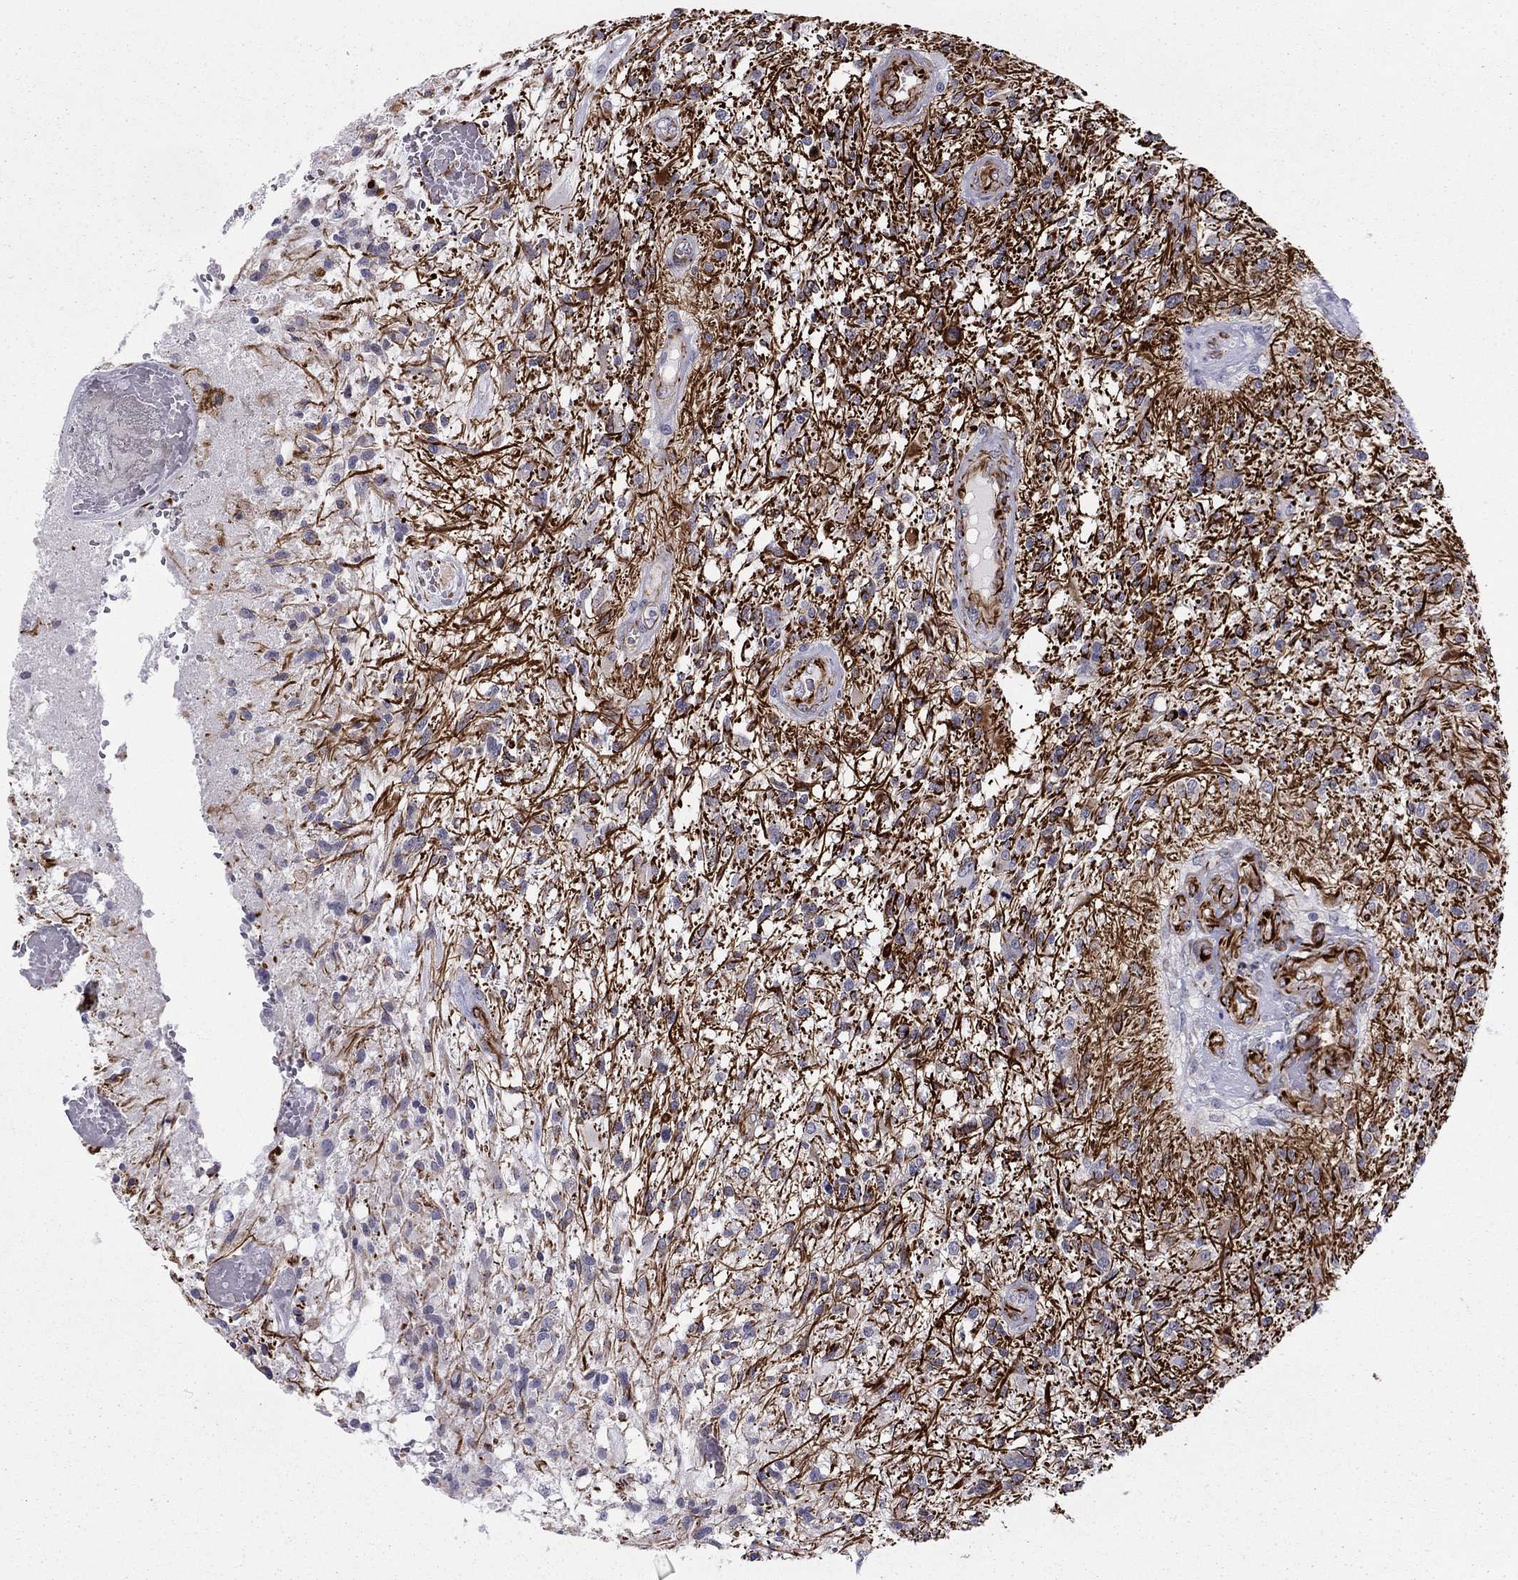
{"staining": {"intensity": "strong", "quantity": "<25%", "location": "cytoplasmic/membranous"}, "tissue": "glioma", "cell_type": "Tumor cells", "image_type": "cancer", "snomed": [{"axis": "morphology", "description": "Glioma, malignant, High grade"}, {"axis": "topography", "description": "Brain"}], "caption": "This photomicrograph demonstrates glioma stained with immunohistochemistry (IHC) to label a protein in brown. The cytoplasmic/membranous of tumor cells show strong positivity for the protein. Nuclei are counter-stained blue.", "gene": "ANKS4B", "patient": {"sex": "male", "age": 56}}